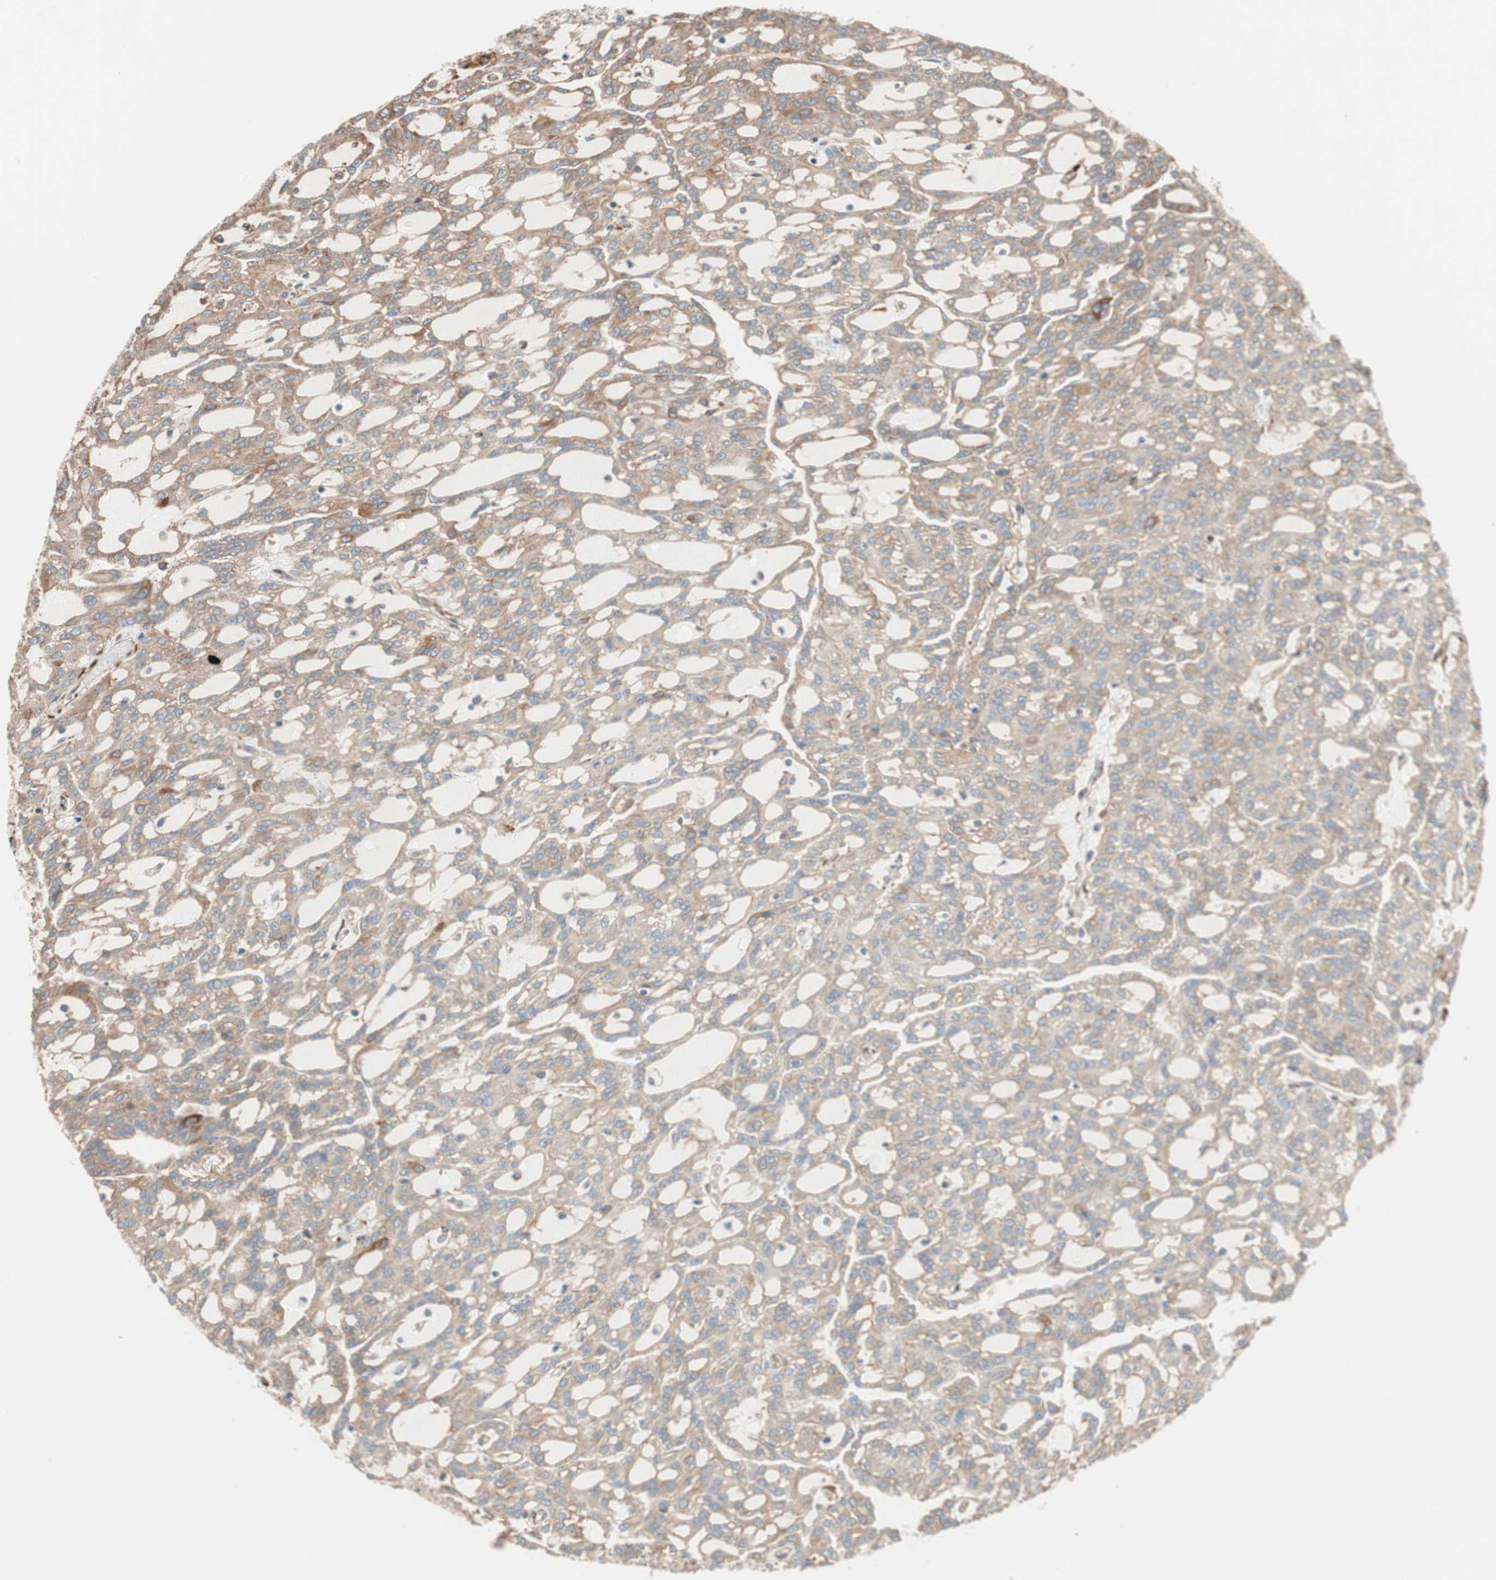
{"staining": {"intensity": "moderate", "quantity": ">75%", "location": "cytoplasmic/membranous"}, "tissue": "renal cancer", "cell_type": "Tumor cells", "image_type": "cancer", "snomed": [{"axis": "morphology", "description": "Adenocarcinoma, NOS"}, {"axis": "topography", "description": "Kidney"}], "caption": "Immunohistochemical staining of renal adenocarcinoma demonstrates moderate cytoplasmic/membranous protein expression in about >75% of tumor cells.", "gene": "GPSM2", "patient": {"sex": "male", "age": 63}}